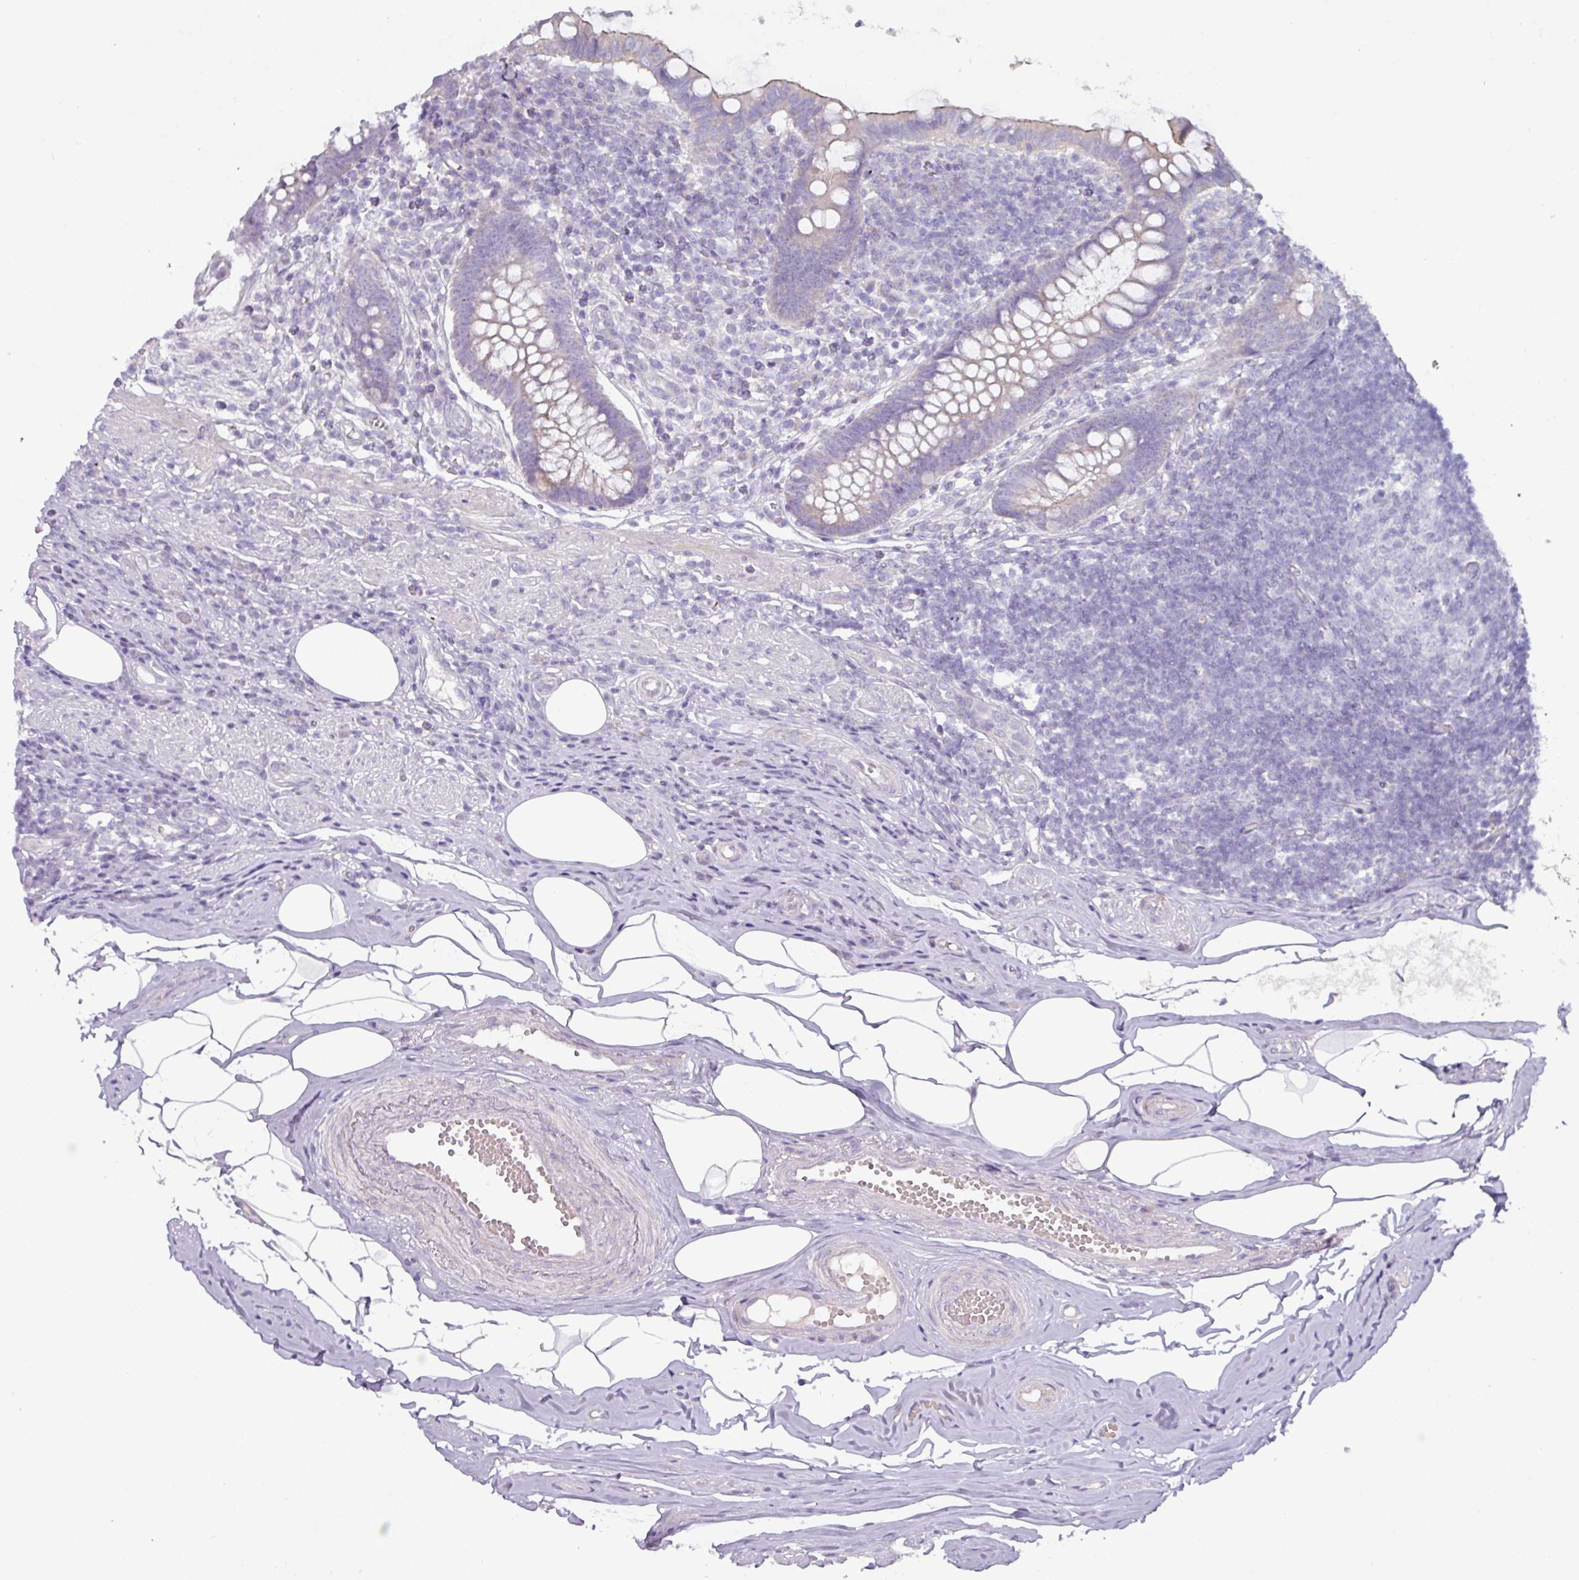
{"staining": {"intensity": "weak", "quantity": "<25%", "location": "cytoplasmic/membranous"}, "tissue": "appendix", "cell_type": "Glandular cells", "image_type": "normal", "snomed": [{"axis": "morphology", "description": "Normal tissue, NOS"}, {"axis": "topography", "description": "Appendix"}], "caption": "Photomicrograph shows no protein positivity in glandular cells of benign appendix. (Stains: DAB IHC with hematoxylin counter stain, Microscopy: brightfield microscopy at high magnification).", "gene": "RGS16", "patient": {"sex": "female", "age": 56}}